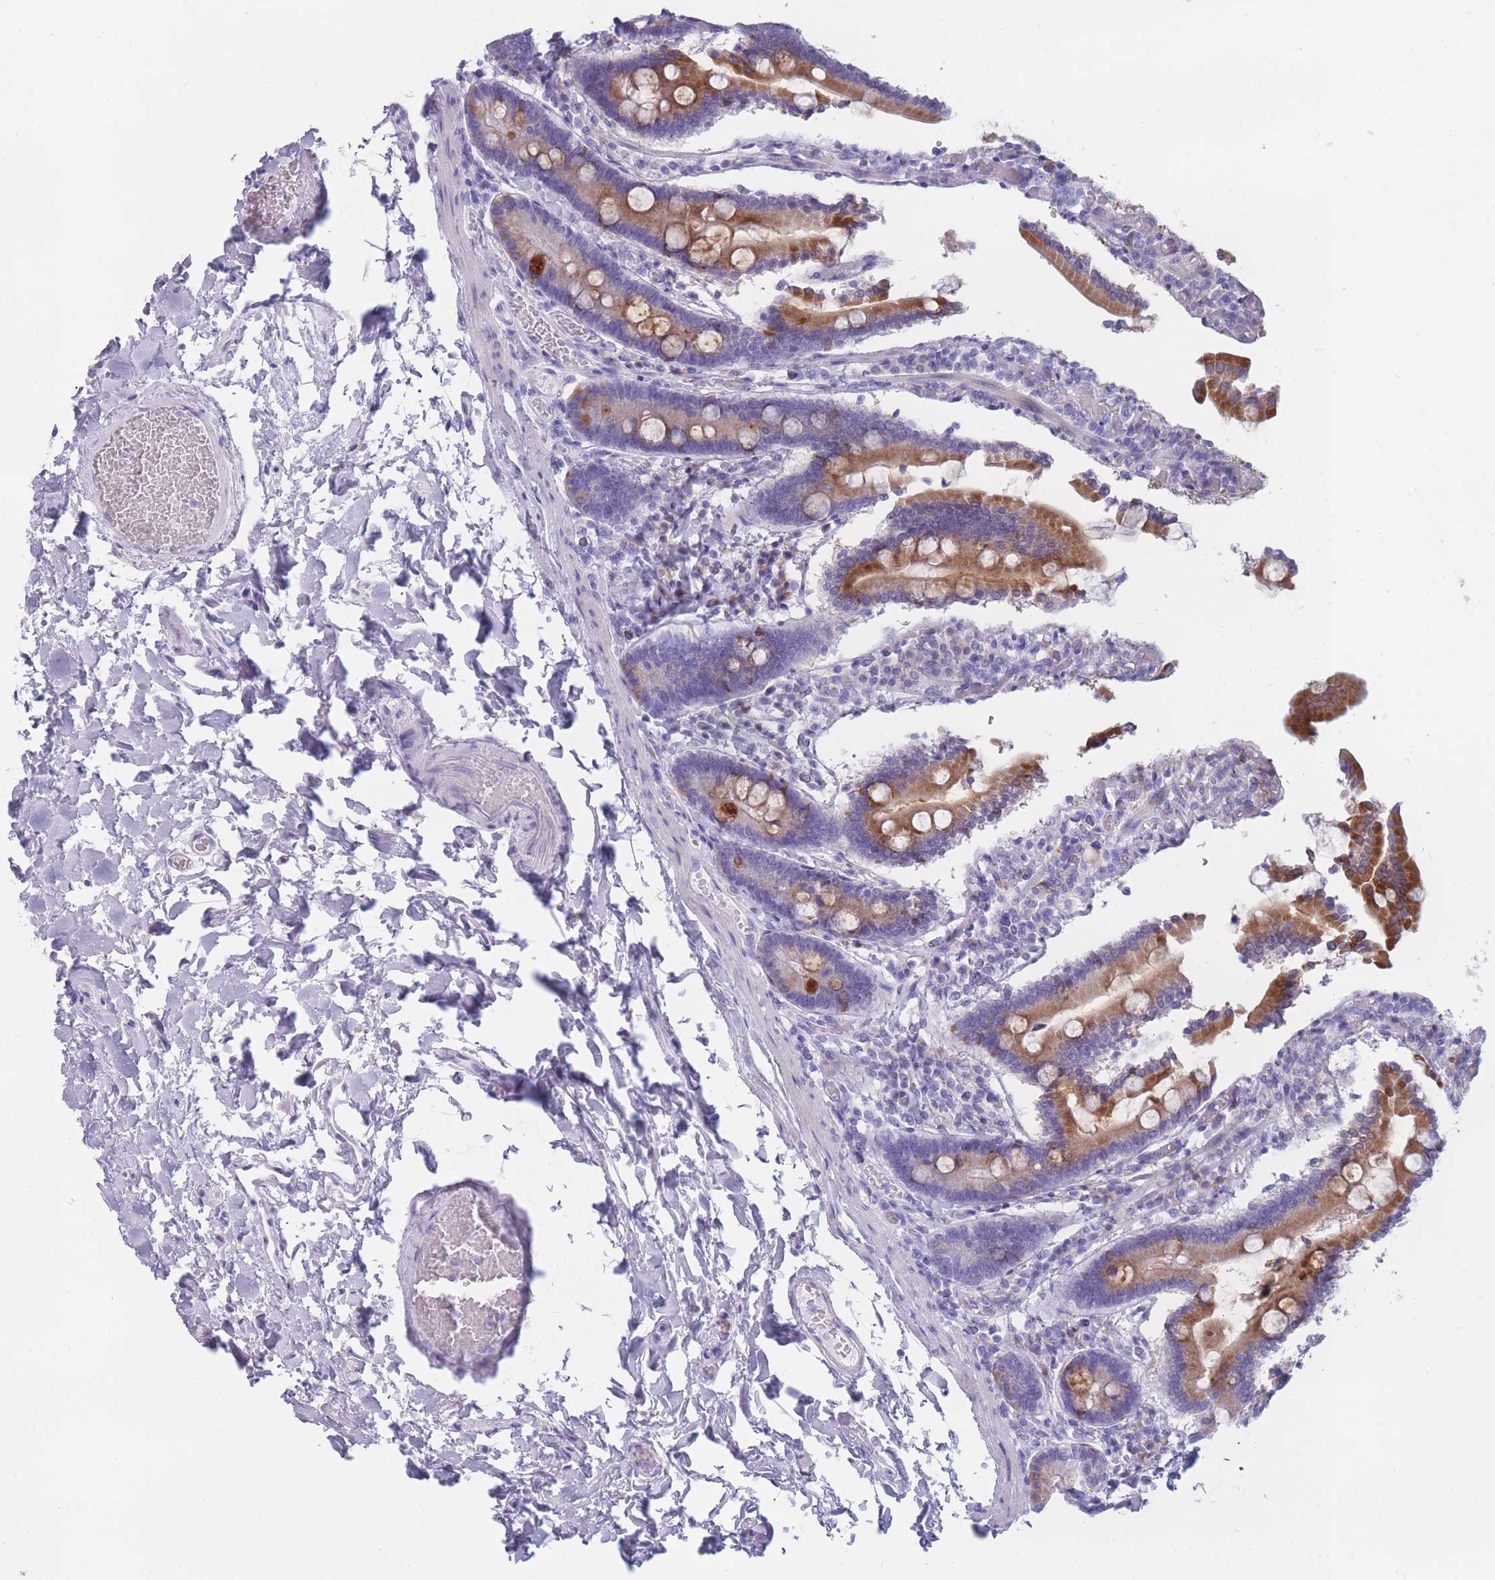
{"staining": {"intensity": "strong", "quantity": "25%-75%", "location": "cytoplasmic/membranous"}, "tissue": "duodenum", "cell_type": "Glandular cells", "image_type": "normal", "snomed": [{"axis": "morphology", "description": "Normal tissue, NOS"}, {"axis": "topography", "description": "Duodenum"}], "caption": "Immunohistochemistry (DAB) staining of normal human duodenum exhibits strong cytoplasmic/membranous protein positivity in approximately 25%-75% of glandular cells. The protein of interest is stained brown, and the nuclei are stained in blue (DAB IHC with brightfield microscopy, high magnification).", "gene": "COL27A1", "patient": {"sex": "male", "age": 55}}